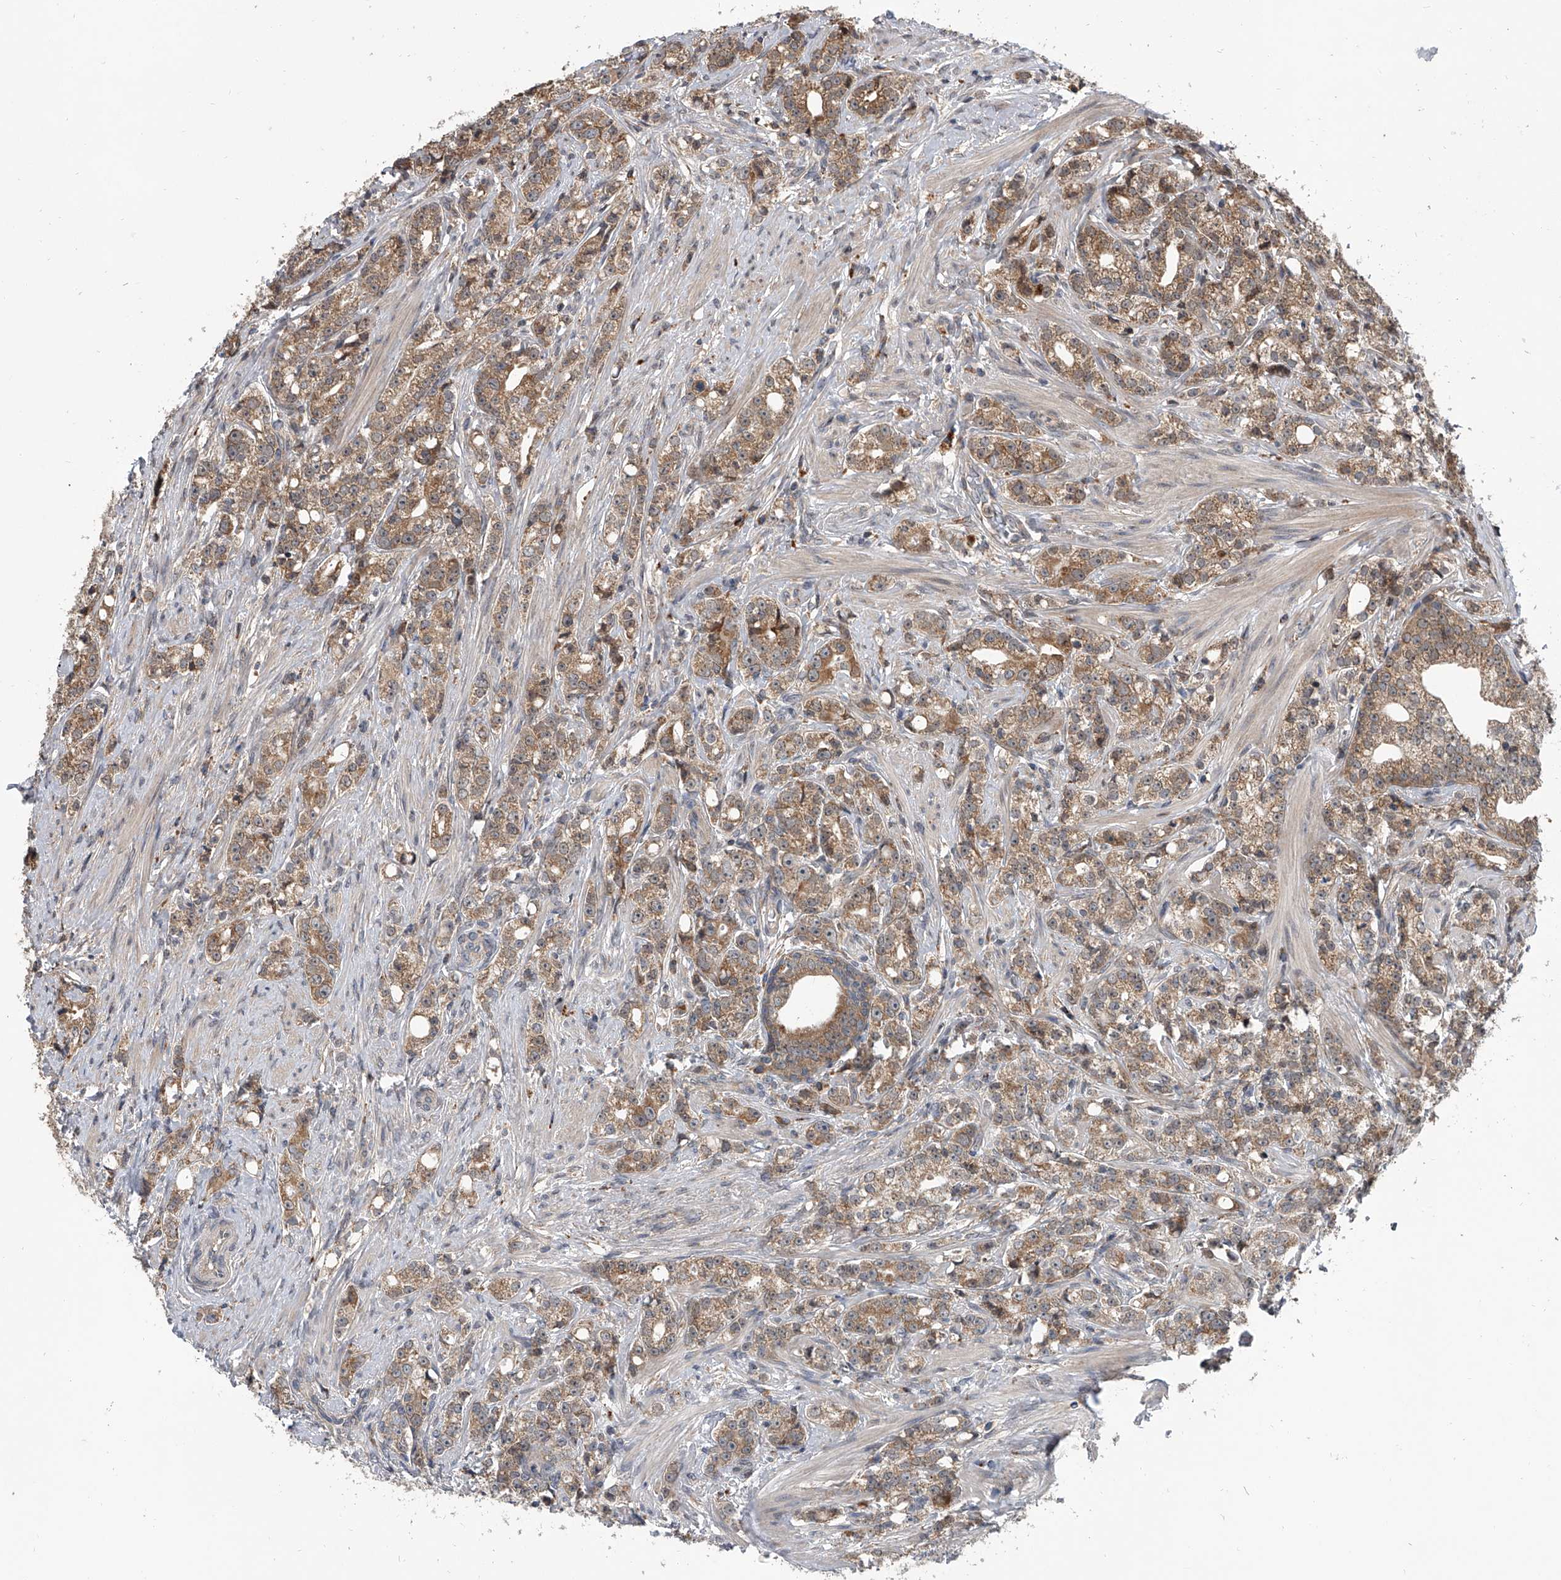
{"staining": {"intensity": "moderate", "quantity": ">75%", "location": "cytoplasmic/membranous"}, "tissue": "prostate cancer", "cell_type": "Tumor cells", "image_type": "cancer", "snomed": [{"axis": "morphology", "description": "Adenocarcinoma, High grade"}, {"axis": "topography", "description": "Prostate"}], "caption": "Immunohistochemical staining of human prostate cancer displays medium levels of moderate cytoplasmic/membranous positivity in about >75% of tumor cells. (DAB (3,3'-diaminobenzidine) IHC, brown staining for protein, blue staining for nuclei).", "gene": "GEMIN8", "patient": {"sex": "male", "age": 69}}